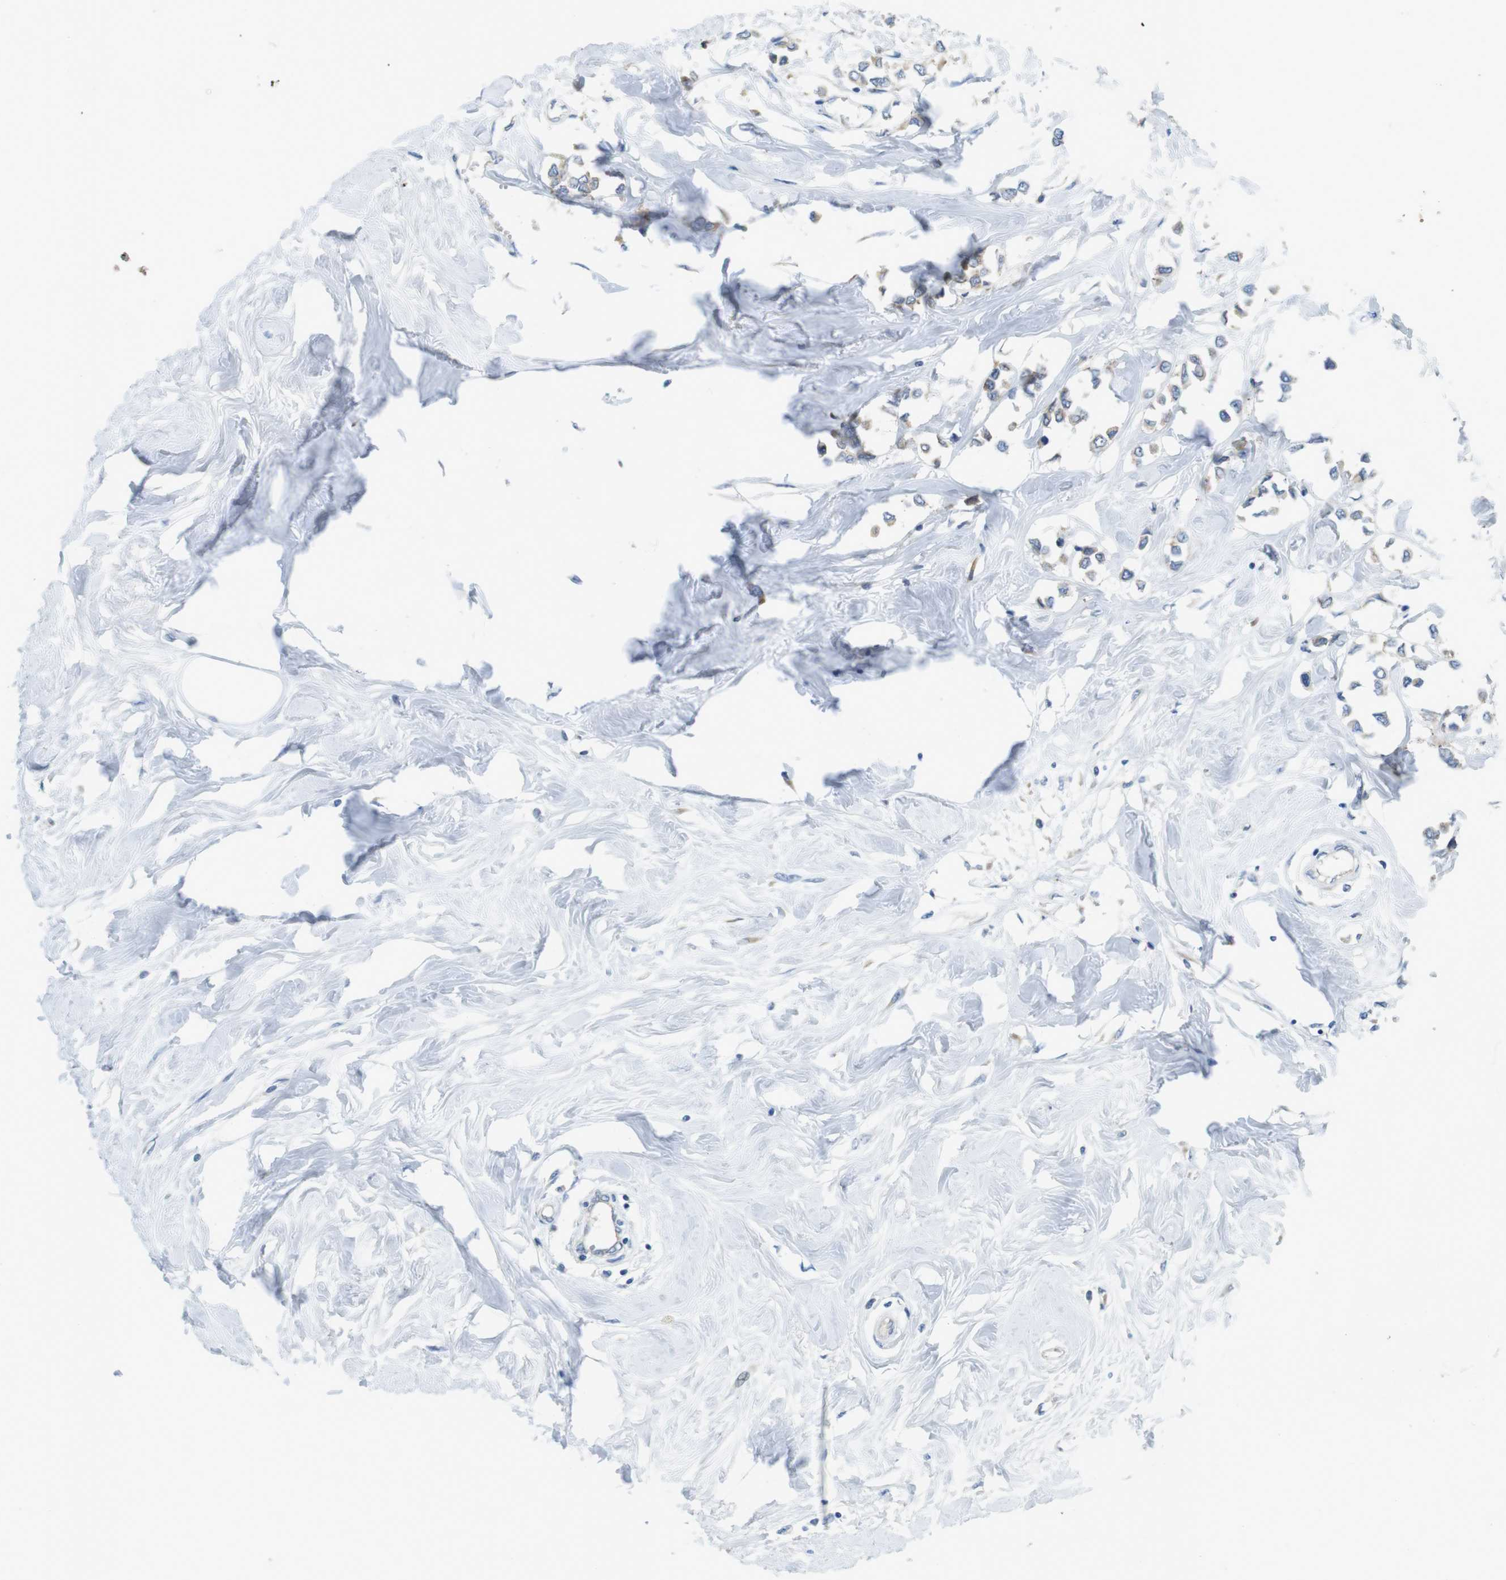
{"staining": {"intensity": "weak", "quantity": ">75%", "location": "cytoplasmic/membranous"}, "tissue": "breast cancer", "cell_type": "Tumor cells", "image_type": "cancer", "snomed": [{"axis": "morphology", "description": "Lobular carcinoma"}, {"axis": "topography", "description": "Breast"}], "caption": "Lobular carcinoma (breast) stained with IHC reveals weak cytoplasmic/membranous expression in about >75% of tumor cells.", "gene": "TMEM234", "patient": {"sex": "female", "age": 51}}